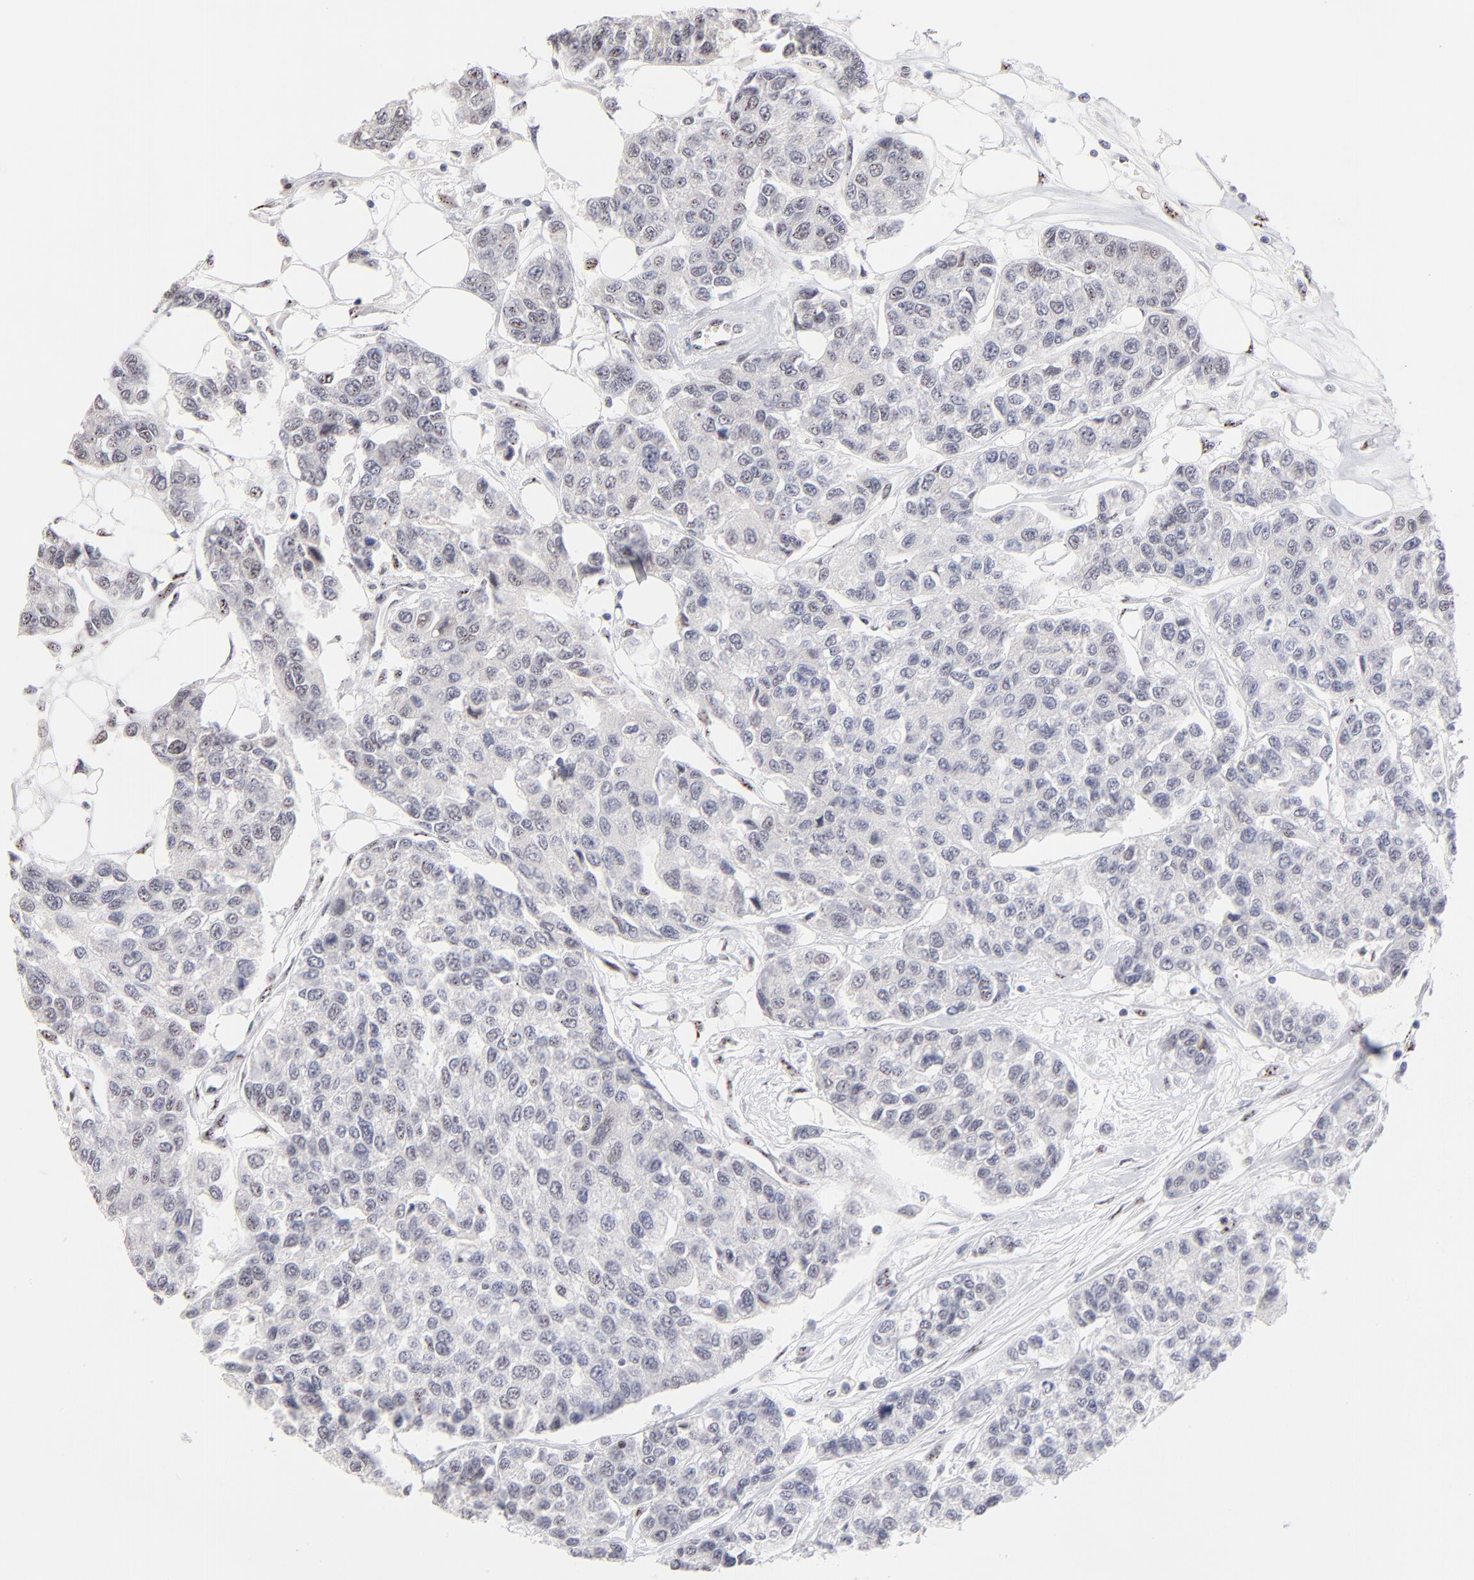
{"staining": {"intensity": "negative", "quantity": "none", "location": "none"}, "tissue": "breast cancer", "cell_type": "Tumor cells", "image_type": "cancer", "snomed": [{"axis": "morphology", "description": "Duct carcinoma"}, {"axis": "topography", "description": "Breast"}], "caption": "Immunohistochemistry (IHC) of breast cancer (intraductal carcinoma) shows no positivity in tumor cells.", "gene": "STAT3", "patient": {"sex": "female", "age": 51}}